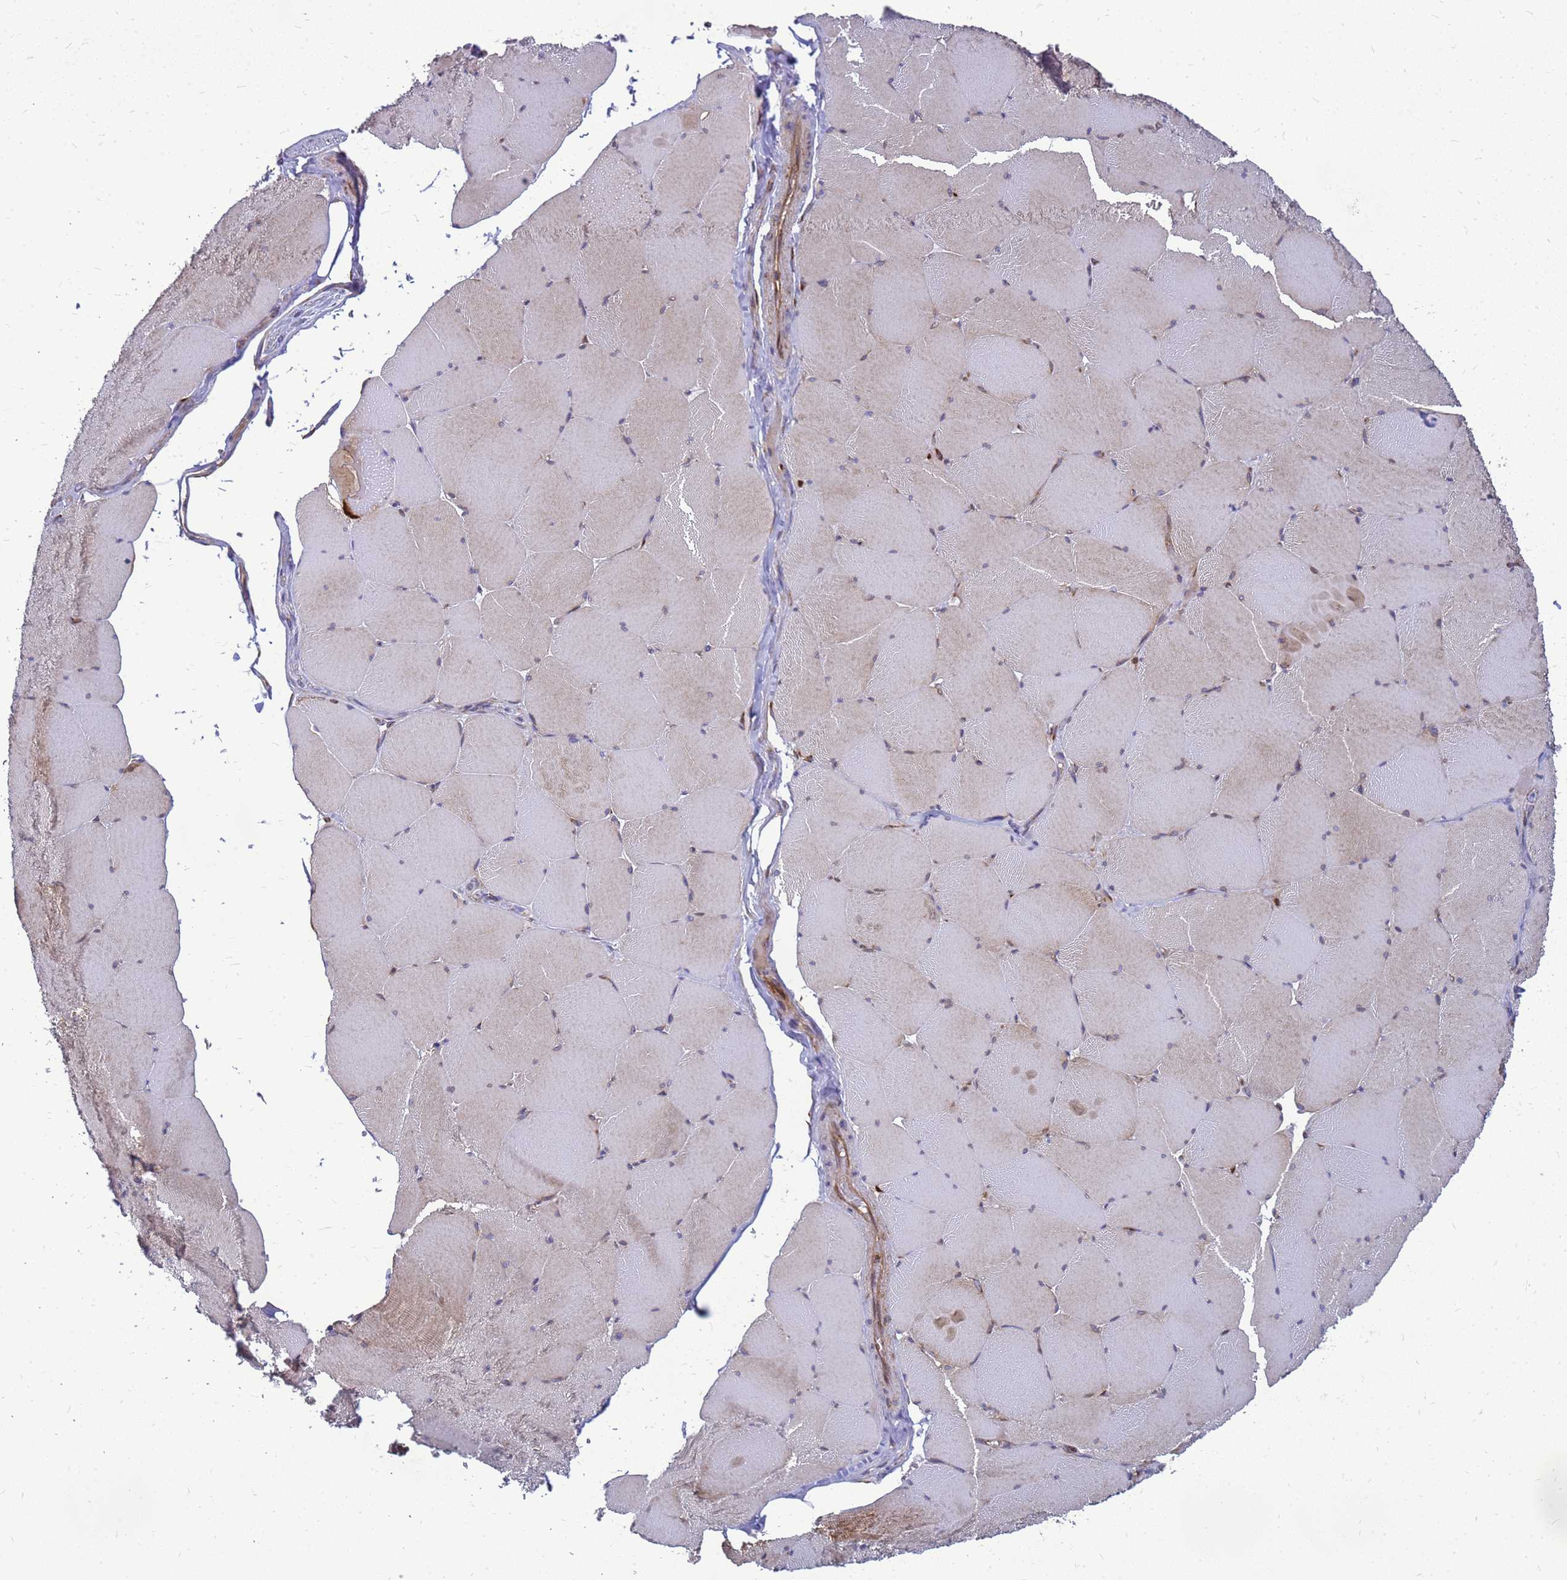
{"staining": {"intensity": "moderate", "quantity": "25%-75%", "location": "cytoplasmic/membranous"}, "tissue": "skeletal muscle", "cell_type": "Myocytes", "image_type": "normal", "snomed": [{"axis": "morphology", "description": "Normal tissue, NOS"}, {"axis": "topography", "description": "Skeletal muscle"}, {"axis": "topography", "description": "Head-Neck"}], "caption": "Myocytes reveal medium levels of moderate cytoplasmic/membranous staining in approximately 25%-75% of cells in benign human skeletal muscle.", "gene": "FSTL4", "patient": {"sex": "male", "age": 66}}